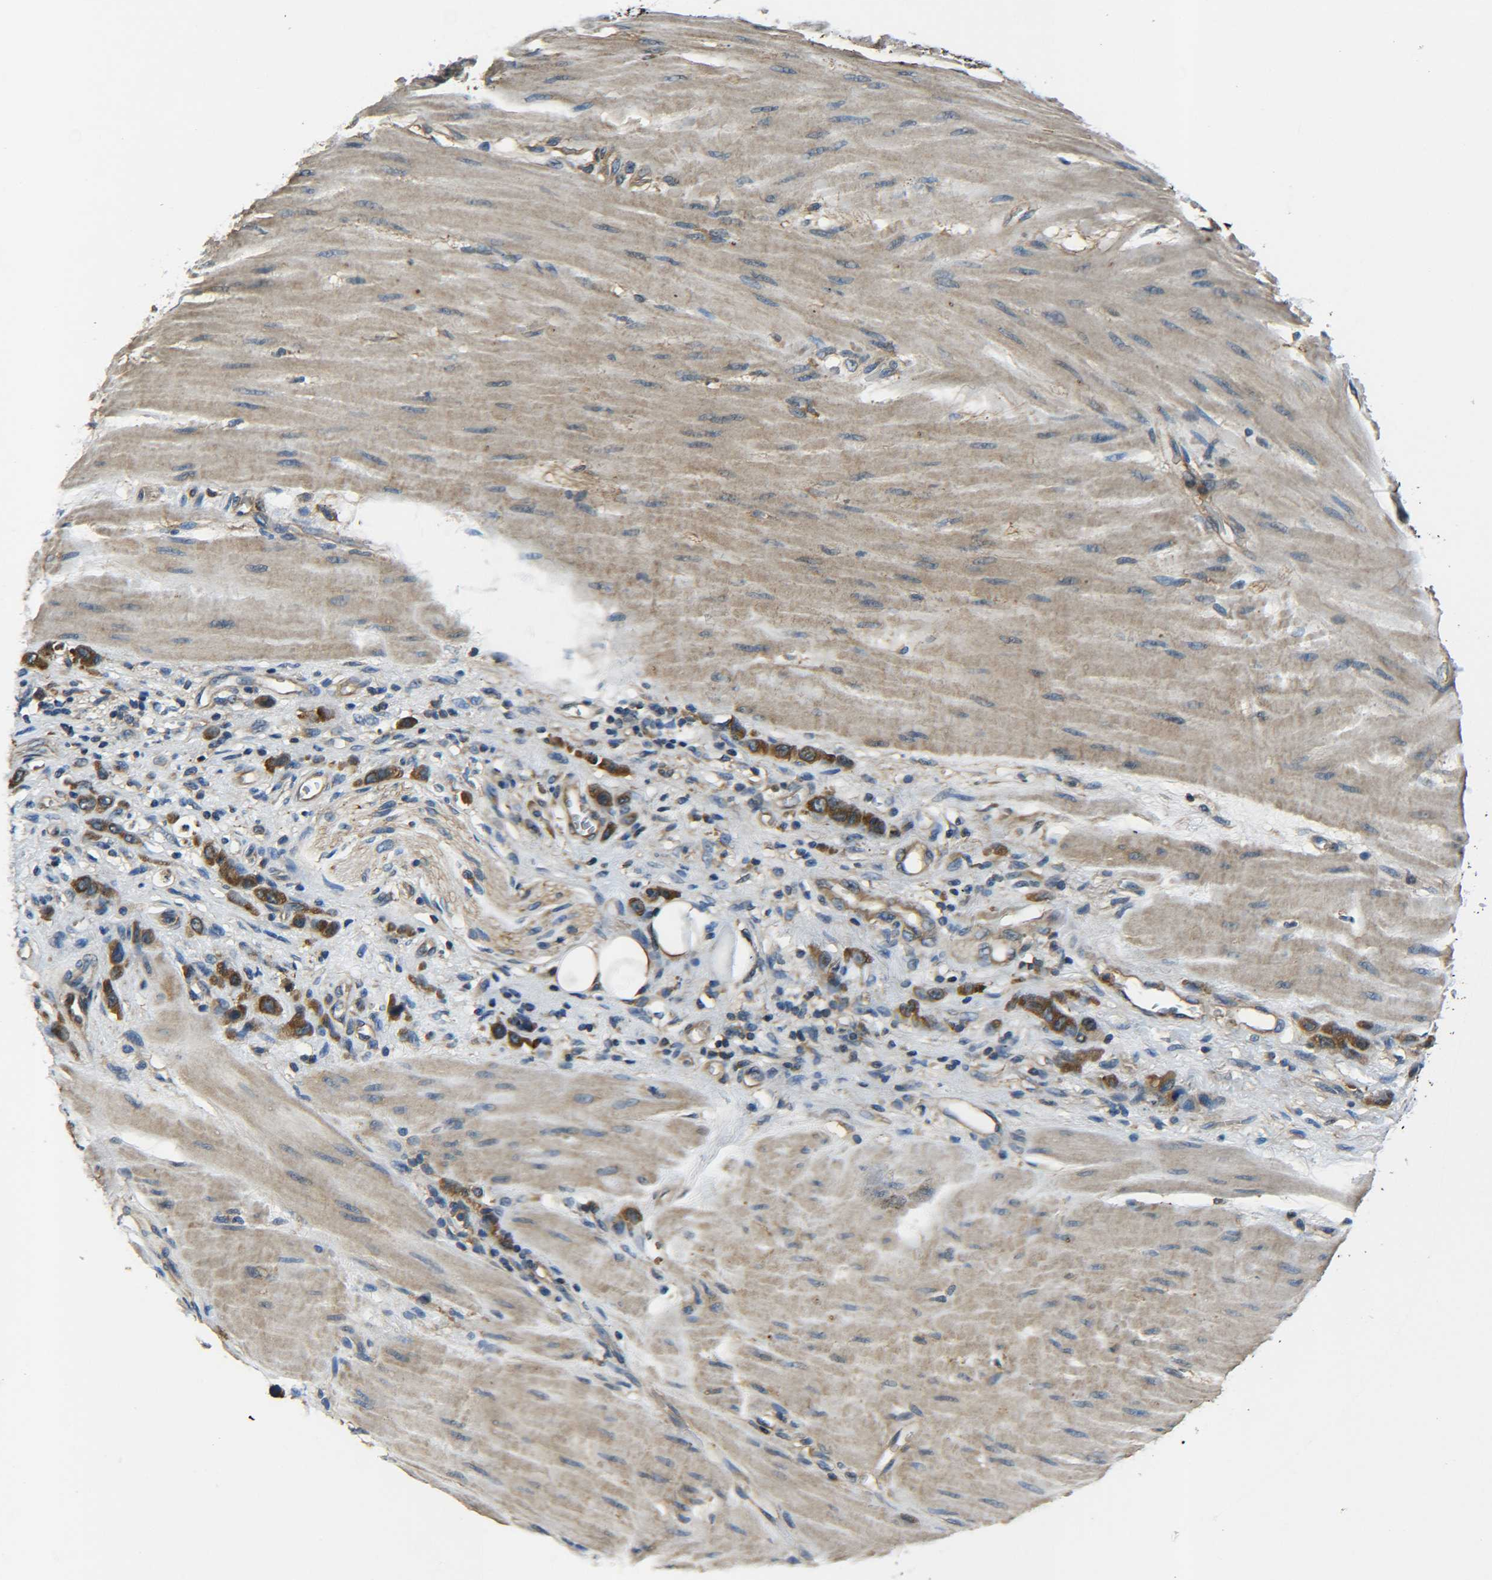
{"staining": {"intensity": "strong", "quantity": ">75%", "location": "cytoplasmic/membranous"}, "tissue": "stomach cancer", "cell_type": "Tumor cells", "image_type": "cancer", "snomed": [{"axis": "morphology", "description": "Adenocarcinoma, NOS"}, {"axis": "topography", "description": "Stomach"}], "caption": "IHC (DAB (3,3'-diaminobenzidine)) staining of human stomach cancer reveals strong cytoplasmic/membranous protein expression in approximately >75% of tumor cells.", "gene": "PREB", "patient": {"sex": "male", "age": 82}}